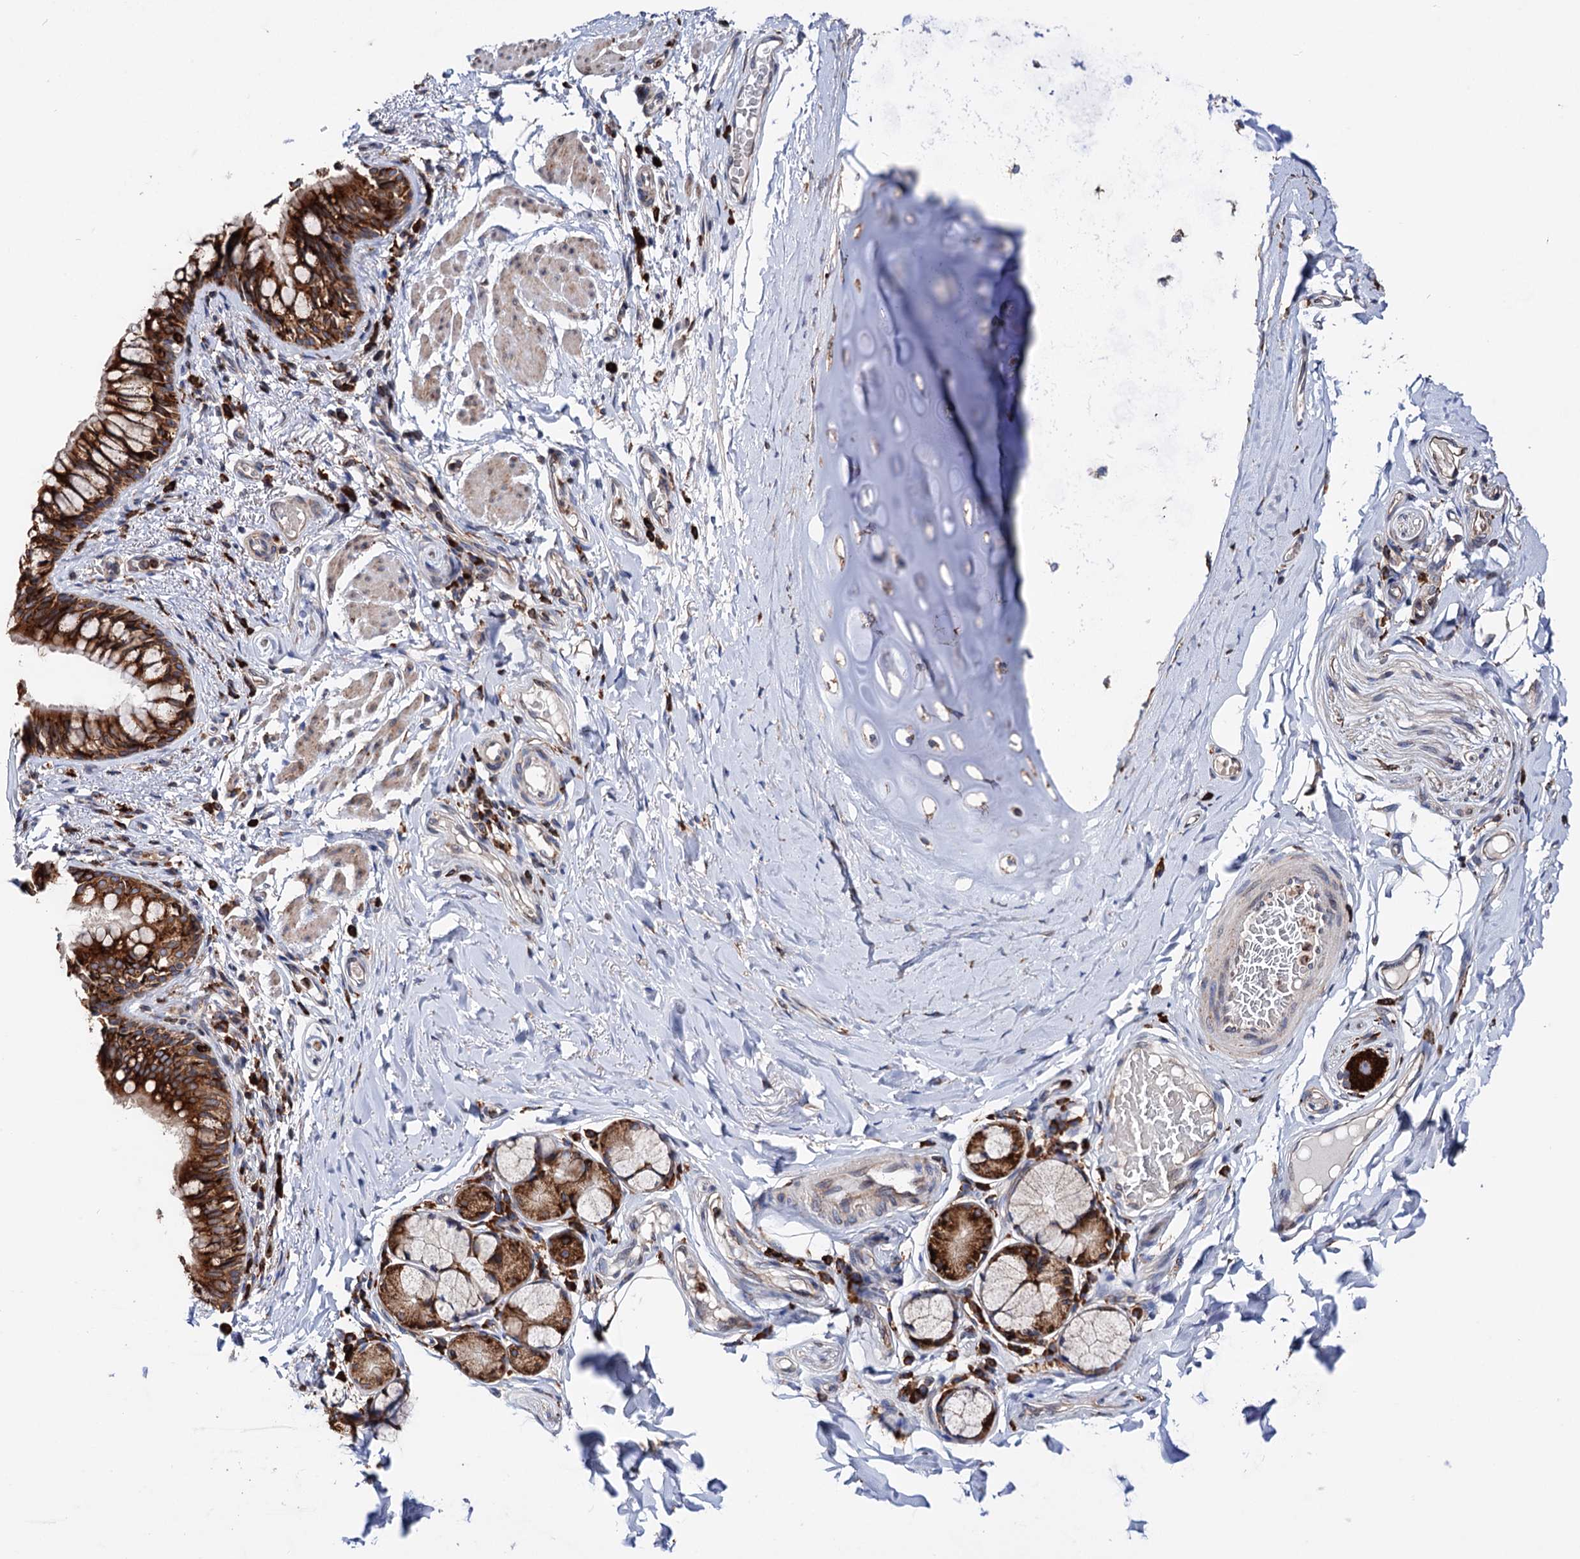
{"staining": {"intensity": "strong", "quantity": ">75%", "location": "cytoplasmic/membranous"}, "tissue": "bronchus", "cell_type": "Respiratory epithelial cells", "image_type": "normal", "snomed": [{"axis": "morphology", "description": "Normal tissue, NOS"}, {"axis": "topography", "description": "Cartilage tissue"}, {"axis": "topography", "description": "Bronchus"}], "caption": "Protein positivity by IHC exhibits strong cytoplasmic/membranous positivity in approximately >75% of respiratory epithelial cells in benign bronchus.", "gene": "ERP29", "patient": {"sex": "female", "age": 36}}